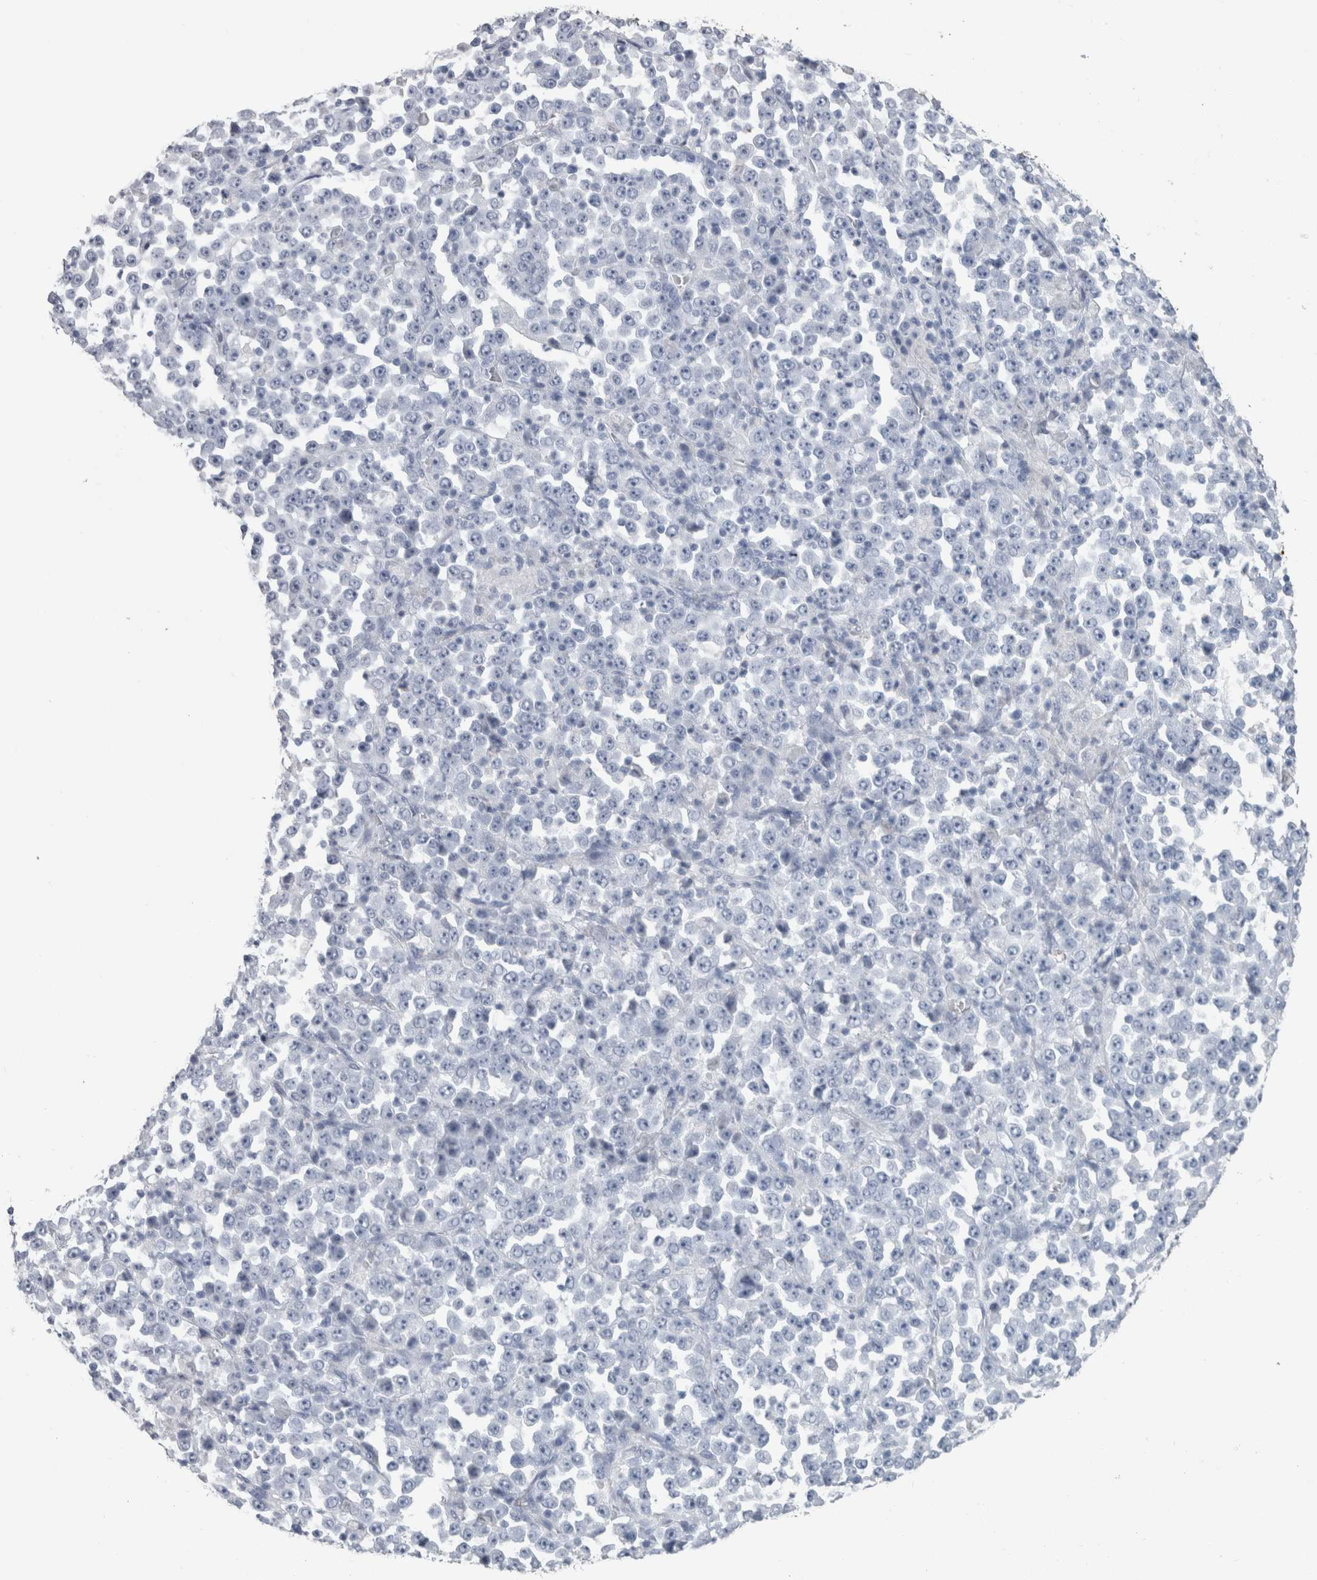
{"staining": {"intensity": "negative", "quantity": "none", "location": "none"}, "tissue": "stomach cancer", "cell_type": "Tumor cells", "image_type": "cancer", "snomed": [{"axis": "morphology", "description": "Normal tissue, NOS"}, {"axis": "morphology", "description": "Adenocarcinoma, NOS"}, {"axis": "topography", "description": "Stomach, upper"}, {"axis": "topography", "description": "Stomach"}], "caption": "DAB (3,3'-diaminobenzidine) immunohistochemical staining of stomach cancer demonstrates no significant expression in tumor cells.", "gene": "MSMB", "patient": {"sex": "male", "age": 59}}